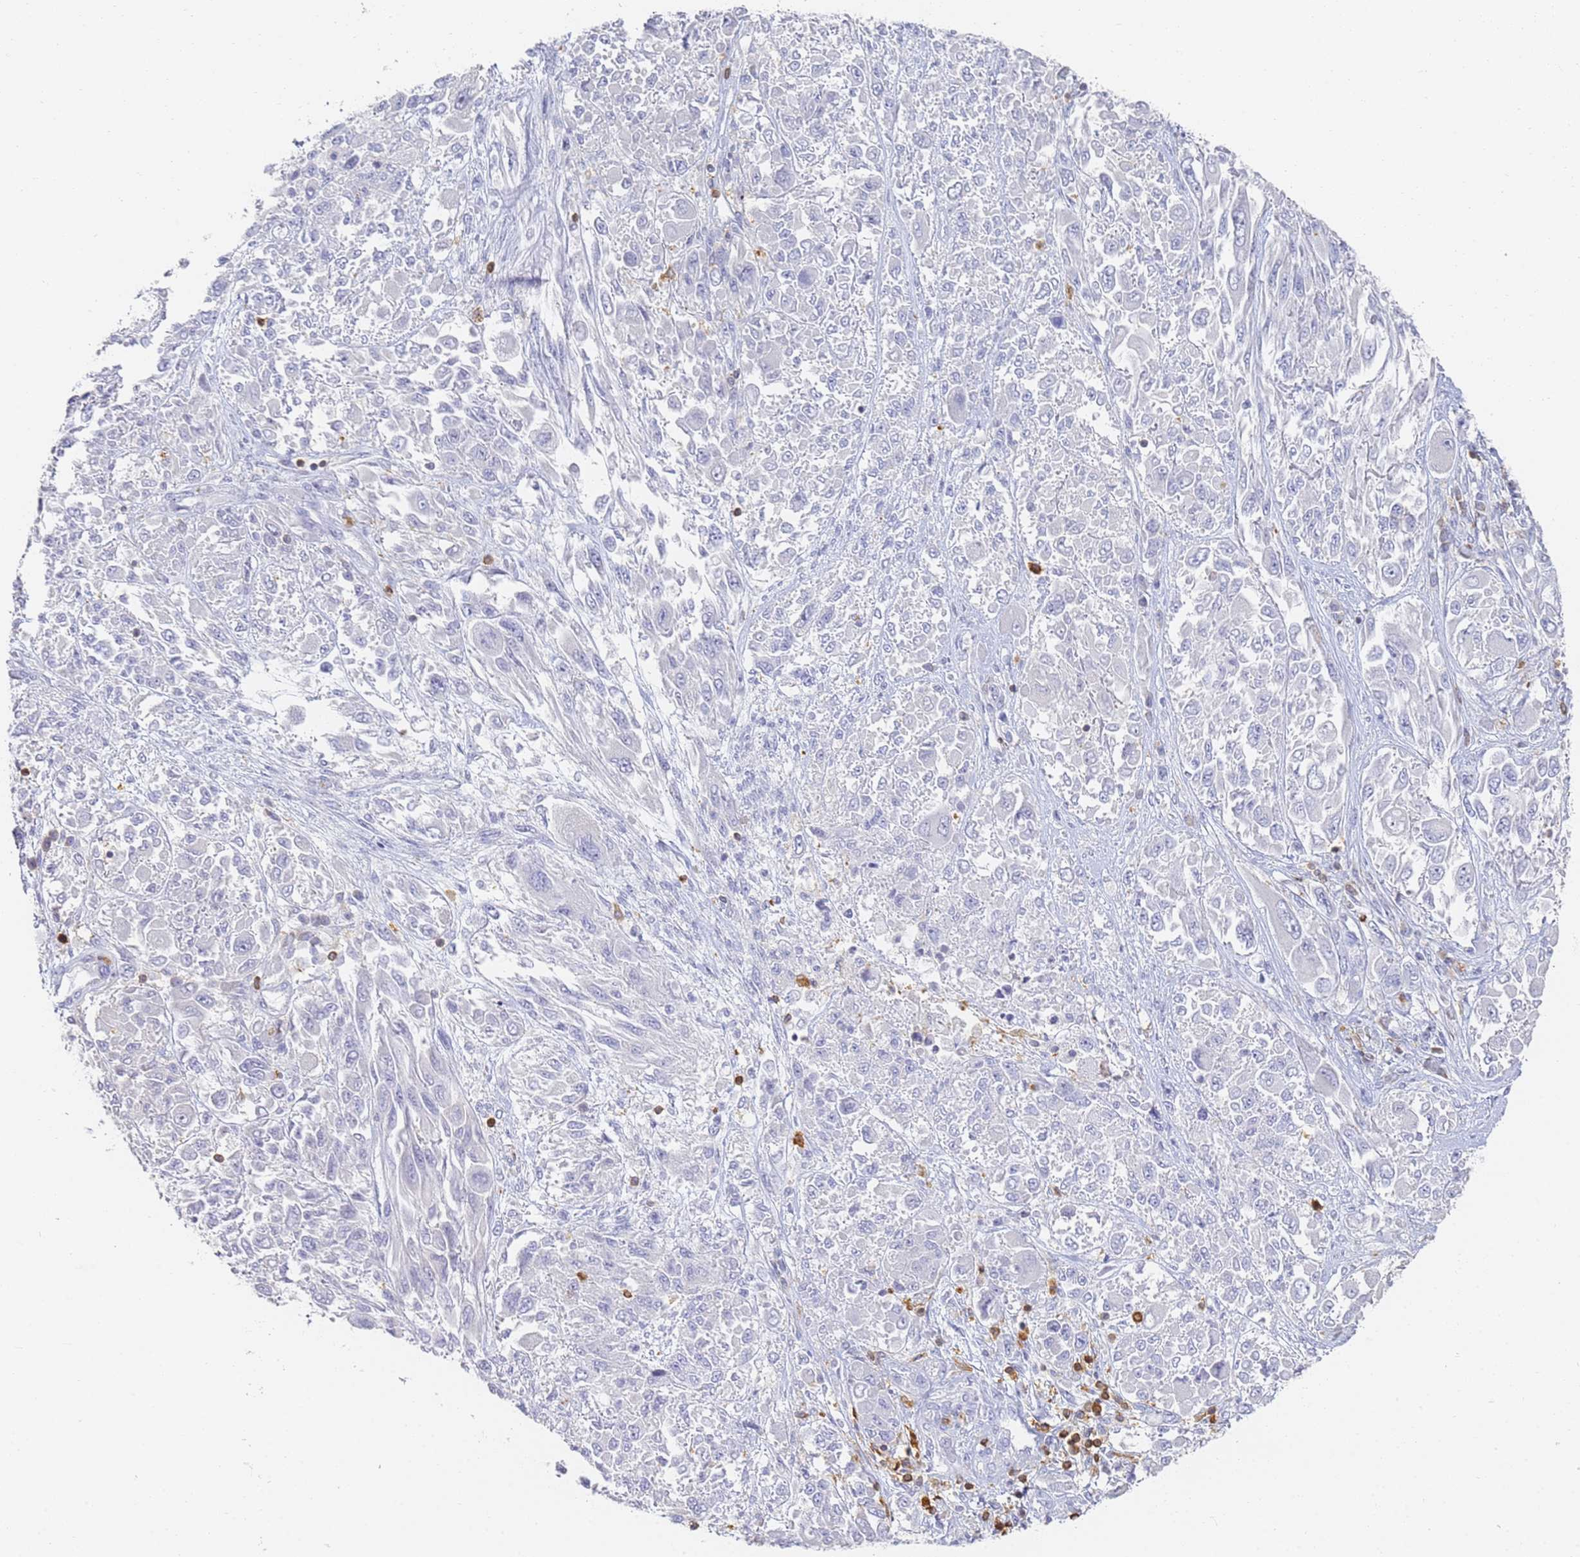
{"staining": {"intensity": "negative", "quantity": "none", "location": "none"}, "tissue": "melanoma", "cell_type": "Tumor cells", "image_type": "cancer", "snomed": [{"axis": "morphology", "description": "Malignant melanoma, NOS"}, {"axis": "topography", "description": "Skin"}], "caption": "Immunohistochemistry (IHC) of melanoma demonstrates no positivity in tumor cells.", "gene": "BIN2", "patient": {"sex": "female", "age": 91}}